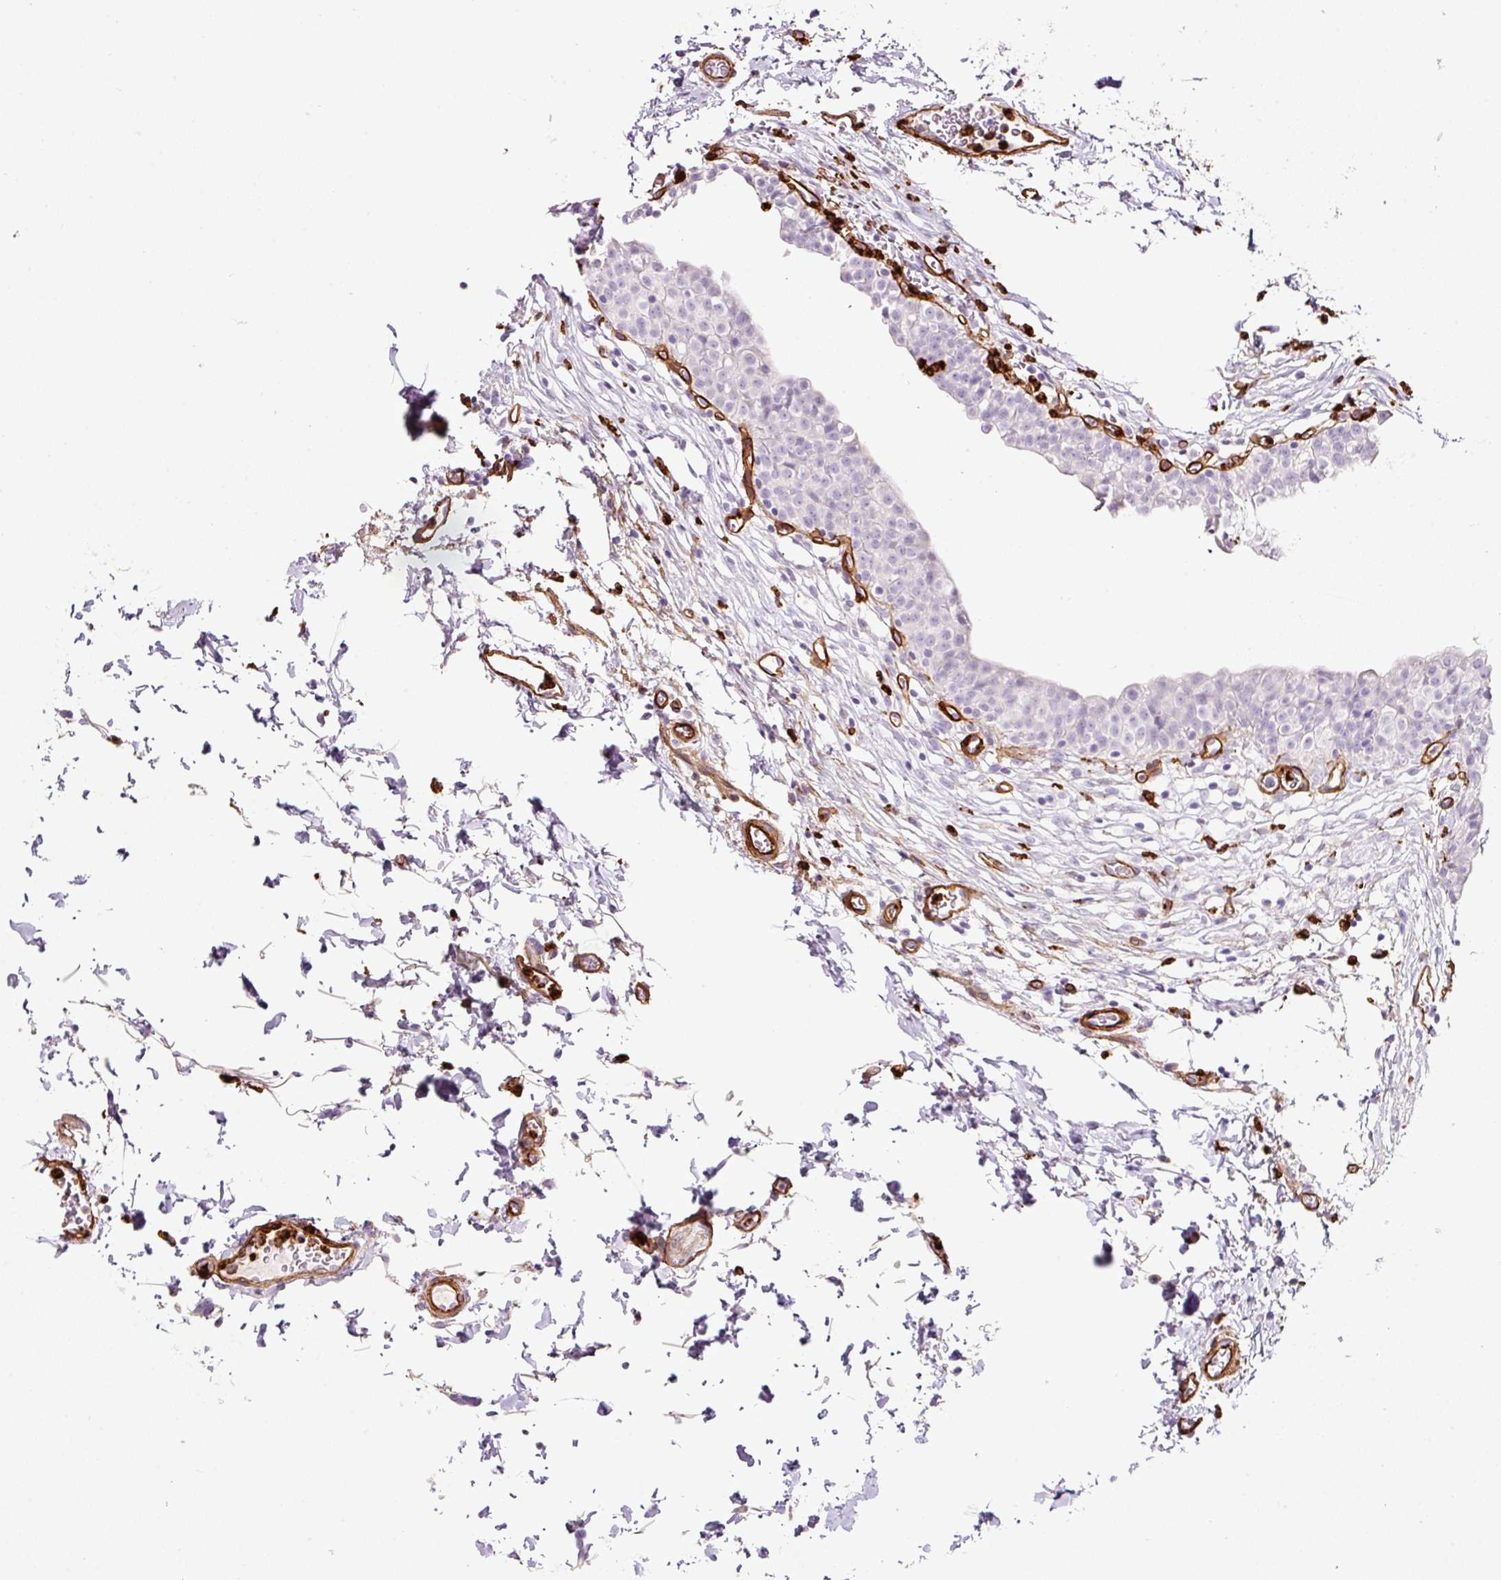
{"staining": {"intensity": "negative", "quantity": "none", "location": "none"}, "tissue": "urinary bladder", "cell_type": "Urothelial cells", "image_type": "normal", "snomed": [{"axis": "morphology", "description": "Normal tissue, NOS"}, {"axis": "topography", "description": "Urinary bladder"}, {"axis": "topography", "description": "Peripheral nerve tissue"}], "caption": "Photomicrograph shows no protein positivity in urothelial cells of benign urinary bladder. (IHC, brightfield microscopy, high magnification).", "gene": "LOXL4", "patient": {"sex": "male", "age": 55}}